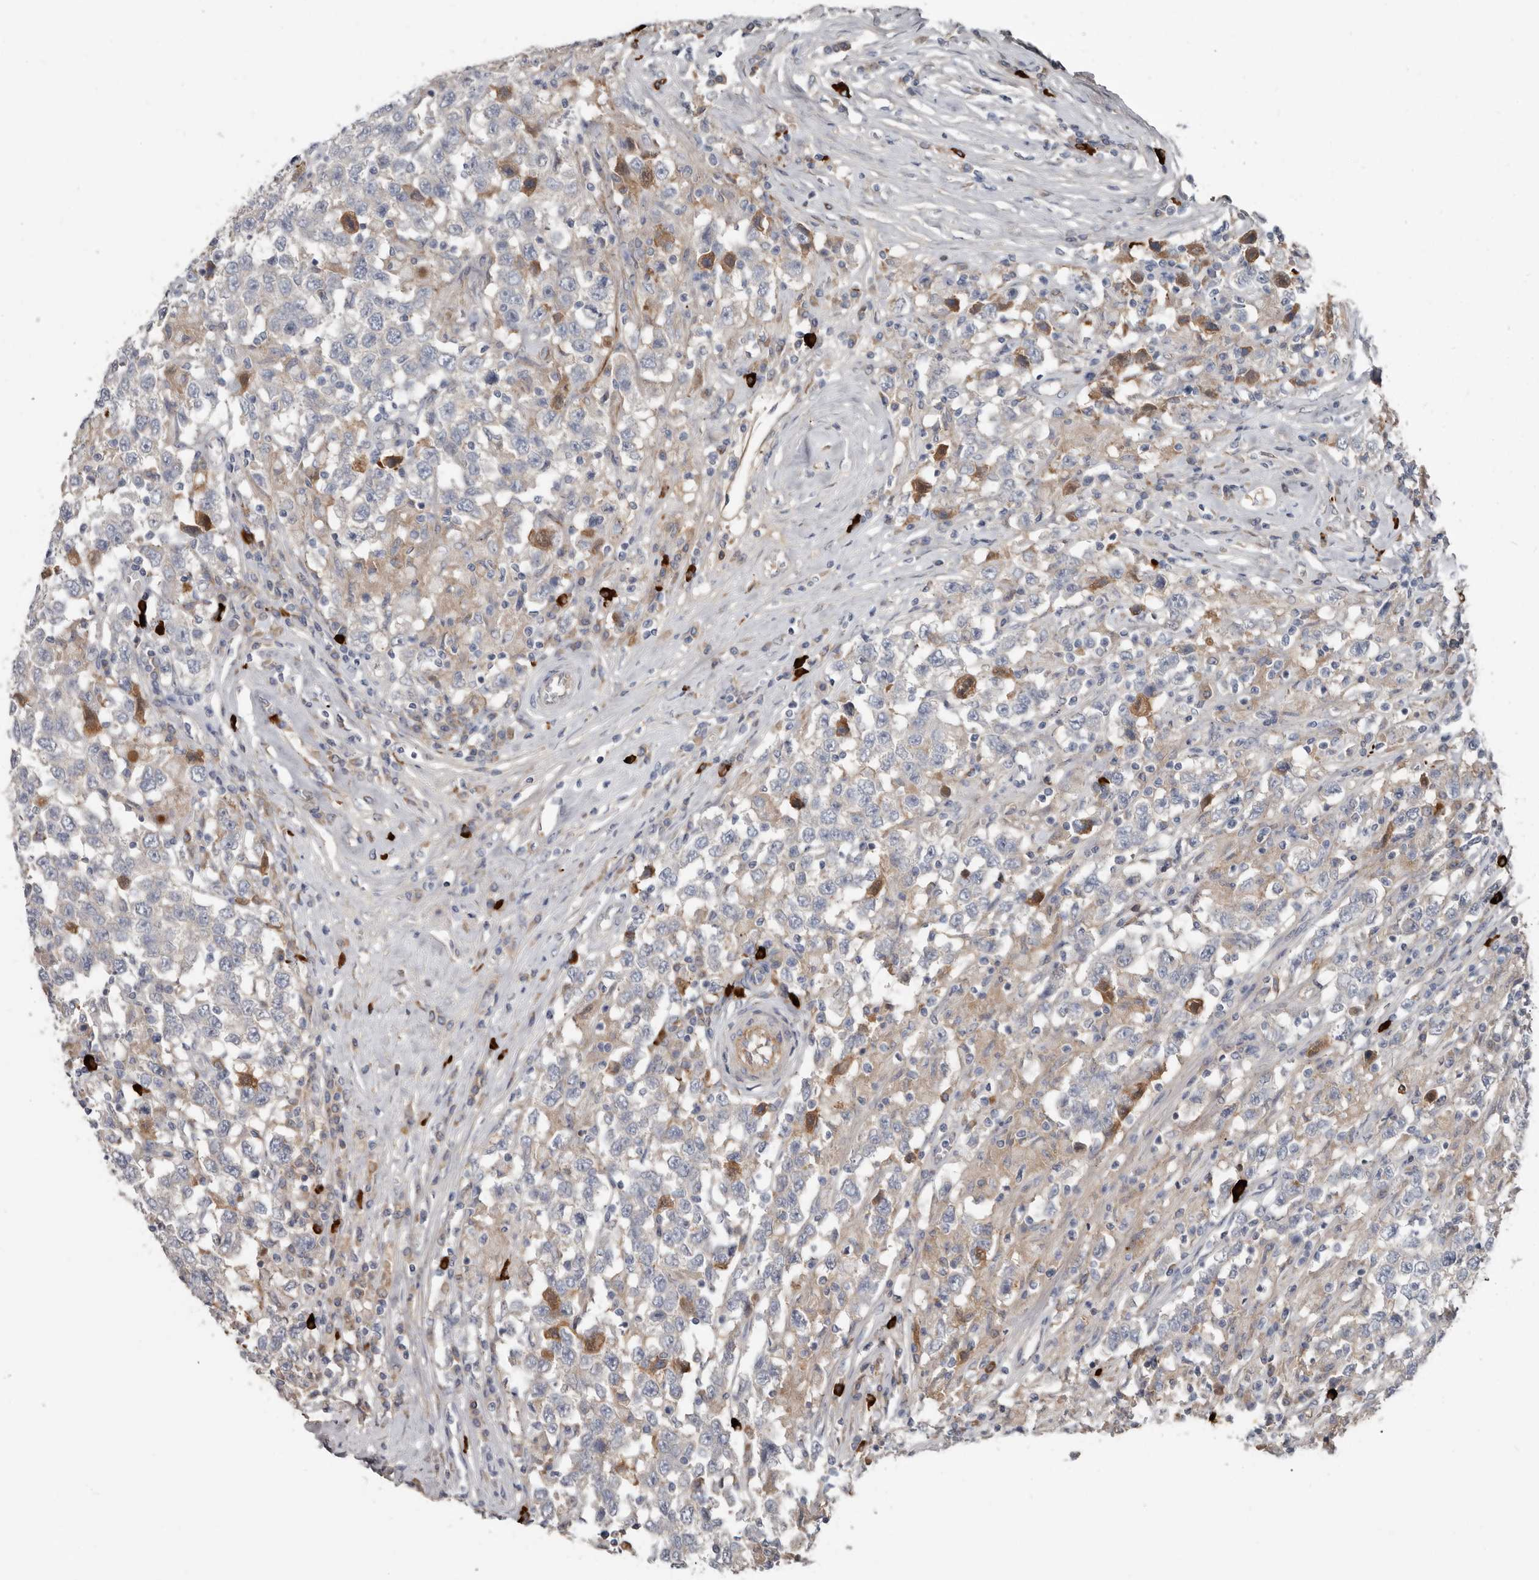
{"staining": {"intensity": "weak", "quantity": "<25%", "location": "cytoplasmic/membranous"}, "tissue": "testis cancer", "cell_type": "Tumor cells", "image_type": "cancer", "snomed": [{"axis": "morphology", "description": "Seminoma, NOS"}, {"axis": "topography", "description": "Testis"}], "caption": "High magnification brightfield microscopy of seminoma (testis) stained with DAB (3,3'-diaminobenzidine) (brown) and counterstained with hematoxylin (blue): tumor cells show no significant expression. (Brightfield microscopy of DAB immunohistochemistry at high magnification).", "gene": "ZNF114", "patient": {"sex": "male", "age": 41}}